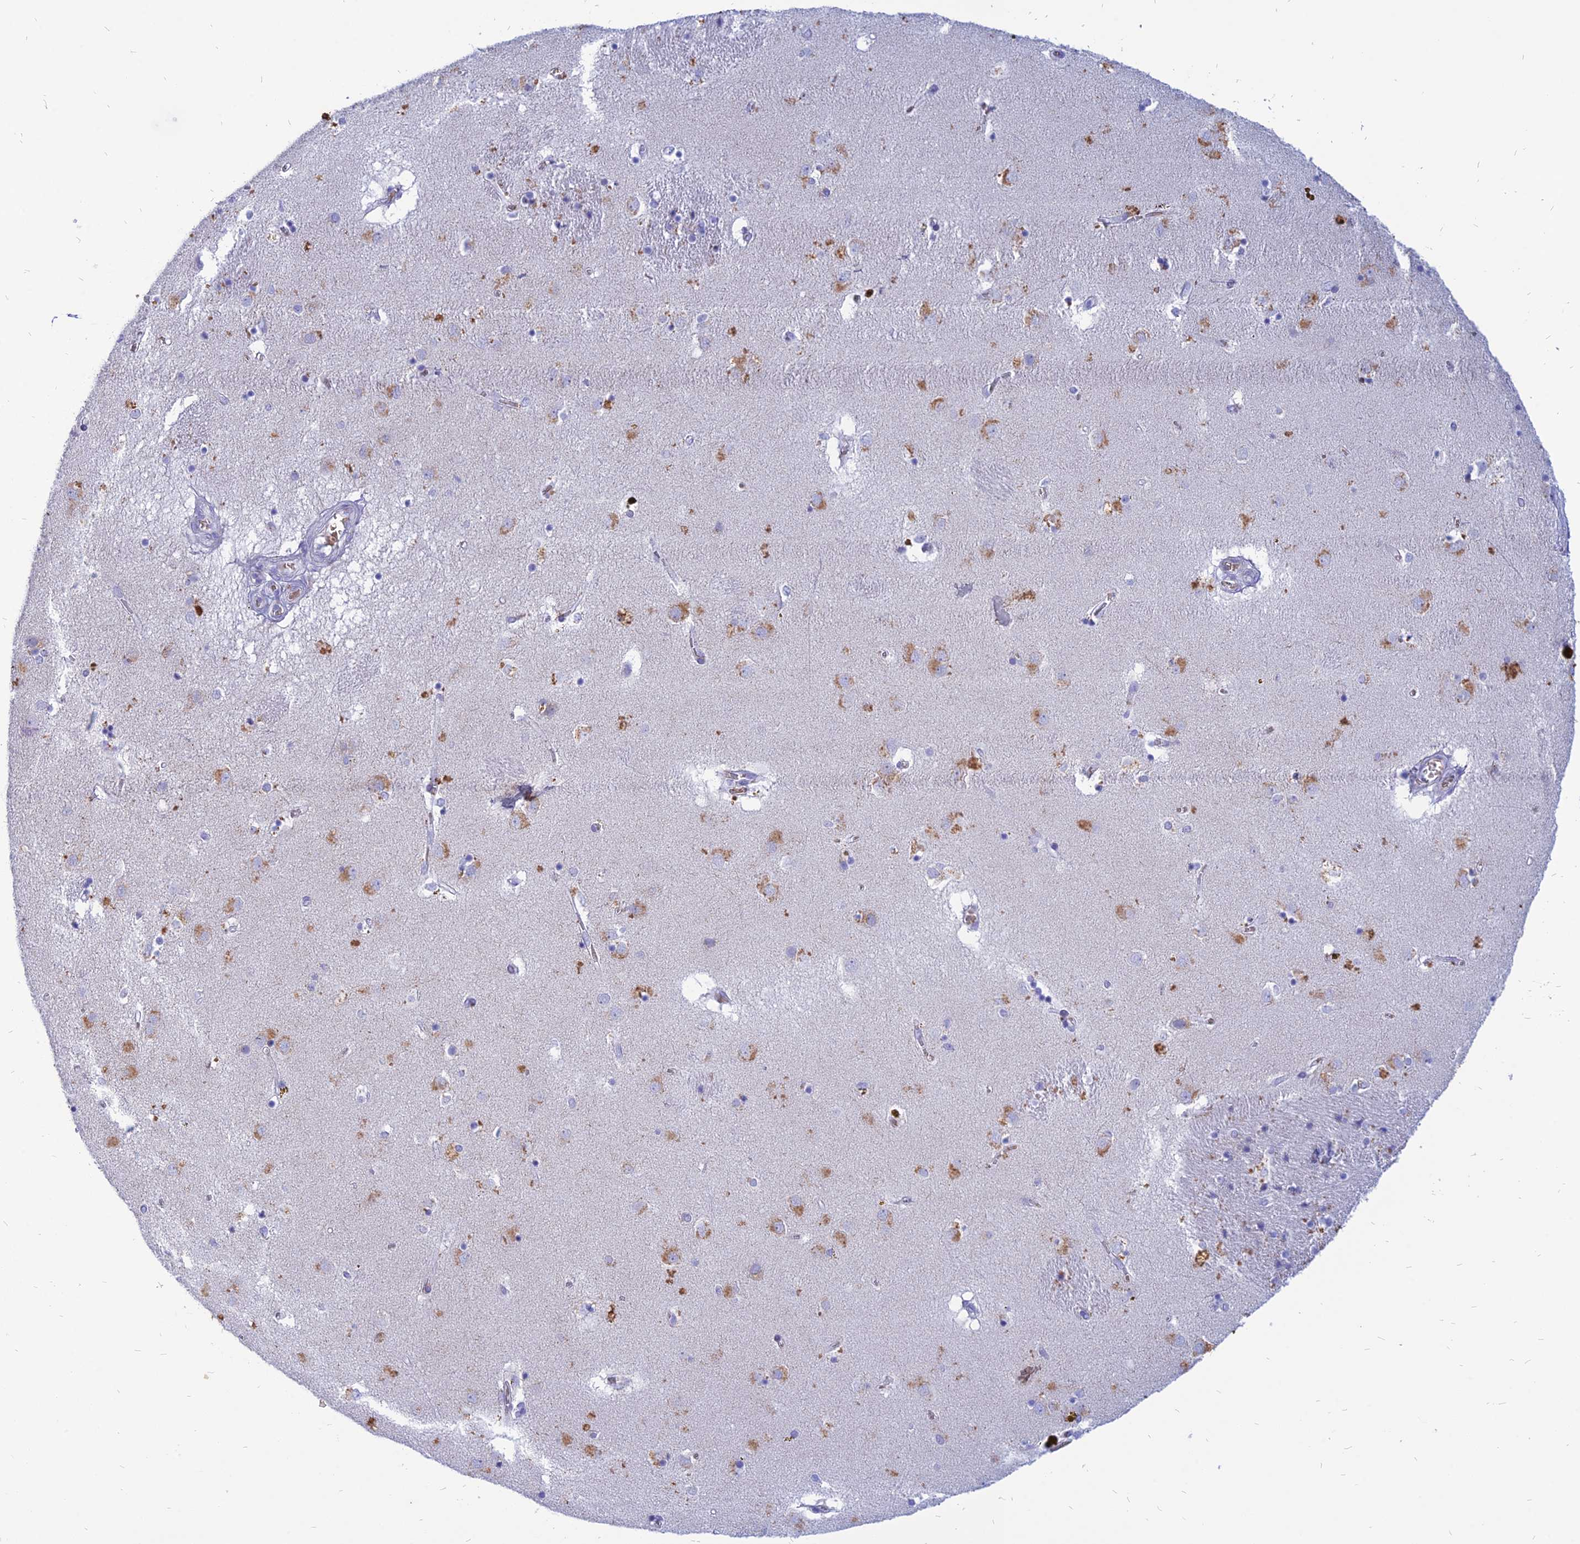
{"staining": {"intensity": "negative", "quantity": "none", "location": "none"}, "tissue": "caudate", "cell_type": "Glial cells", "image_type": "normal", "snomed": [{"axis": "morphology", "description": "Normal tissue, NOS"}, {"axis": "topography", "description": "Lateral ventricle wall"}], "caption": "Immunohistochemistry micrograph of benign caudate: human caudate stained with DAB shows no significant protein expression in glial cells.", "gene": "HHAT", "patient": {"sex": "male", "age": 70}}